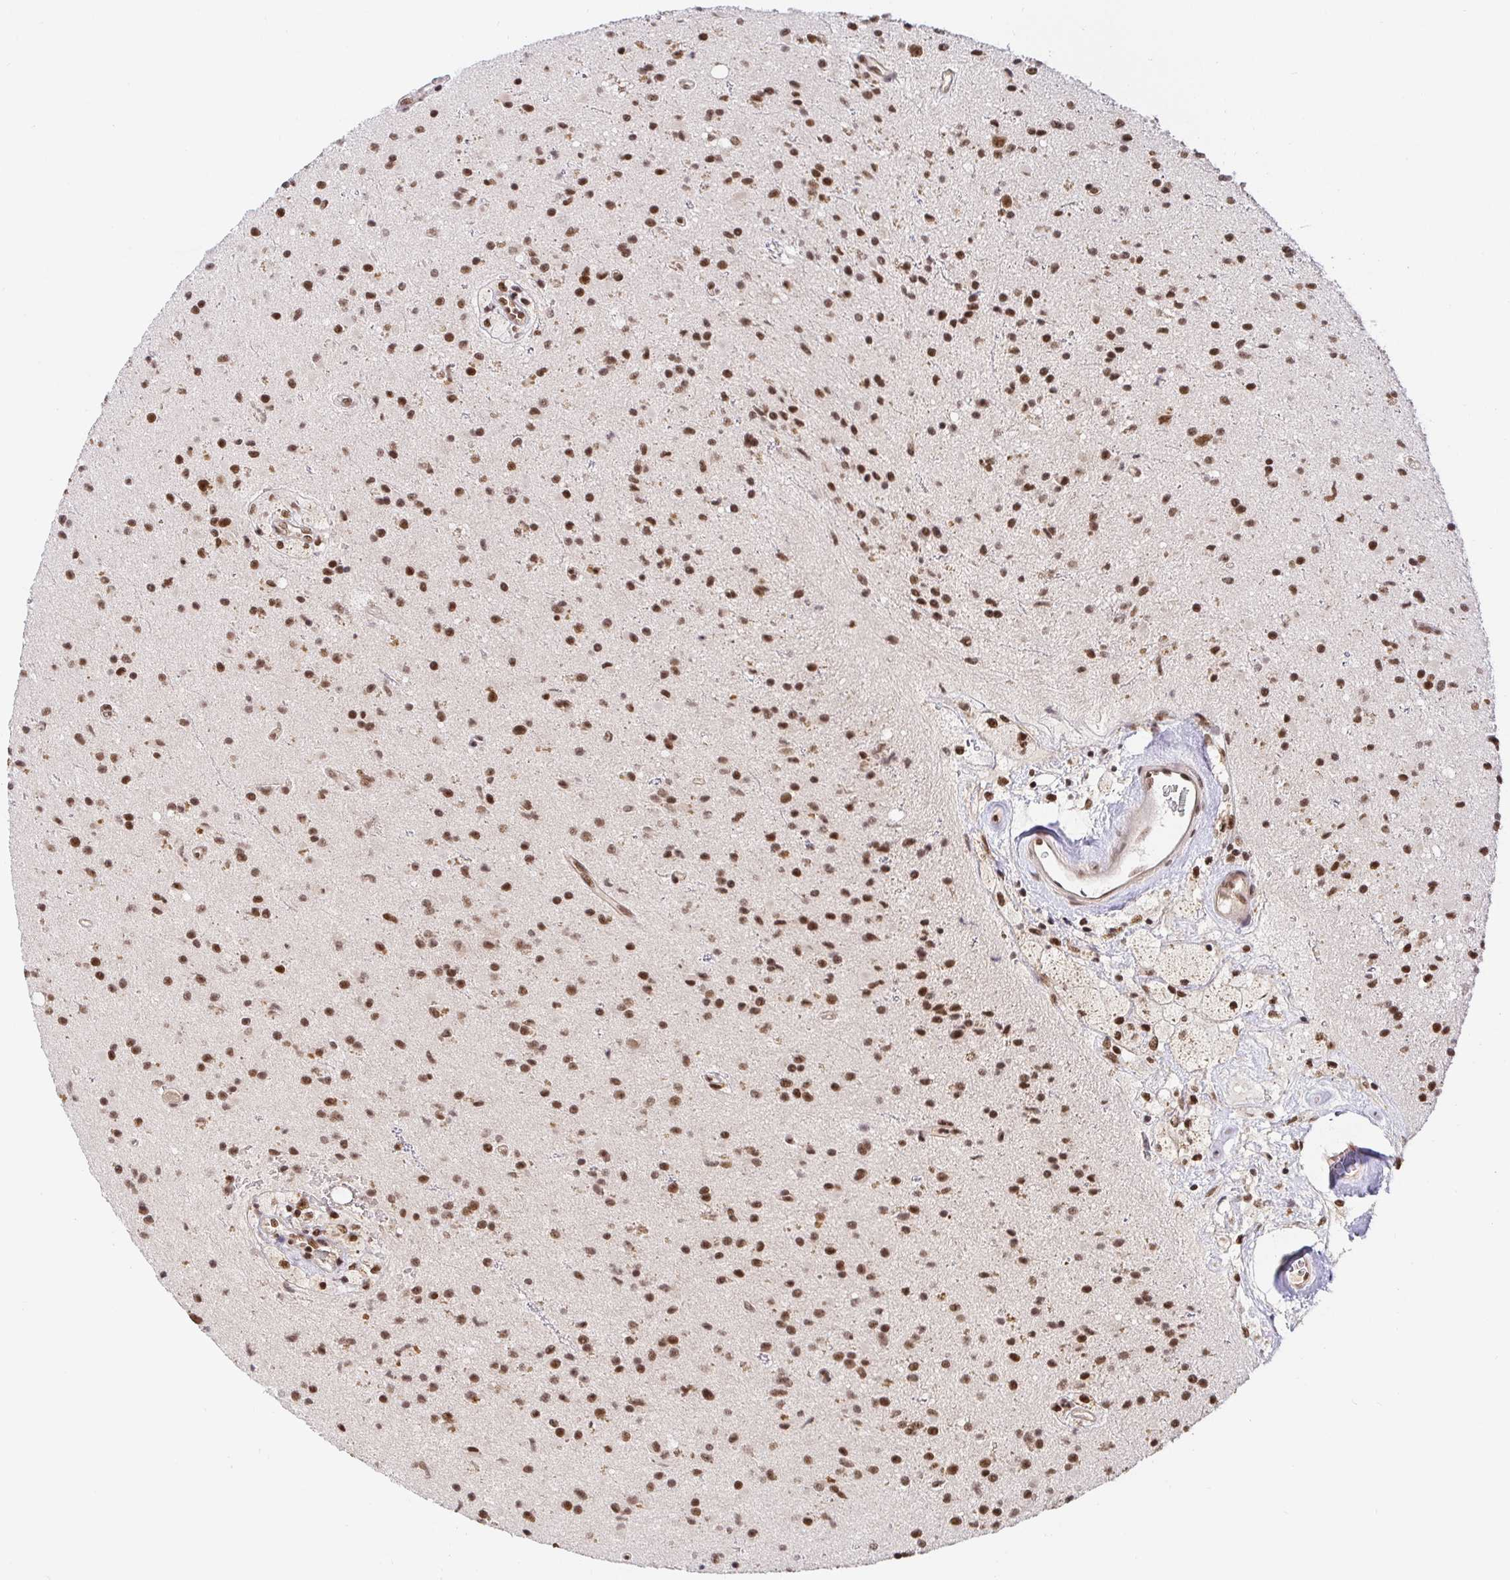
{"staining": {"intensity": "moderate", "quantity": ">75%", "location": "nuclear"}, "tissue": "glioma", "cell_type": "Tumor cells", "image_type": "cancer", "snomed": [{"axis": "morphology", "description": "Glioma, malignant, High grade"}, {"axis": "topography", "description": "Brain"}], "caption": "About >75% of tumor cells in malignant glioma (high-grade) exhibit moderate nuclear protein positivity as visualized by brown immunohistochemical staining.", "gene": "USF1", "patient": {"sex": "male", "age": 36}}